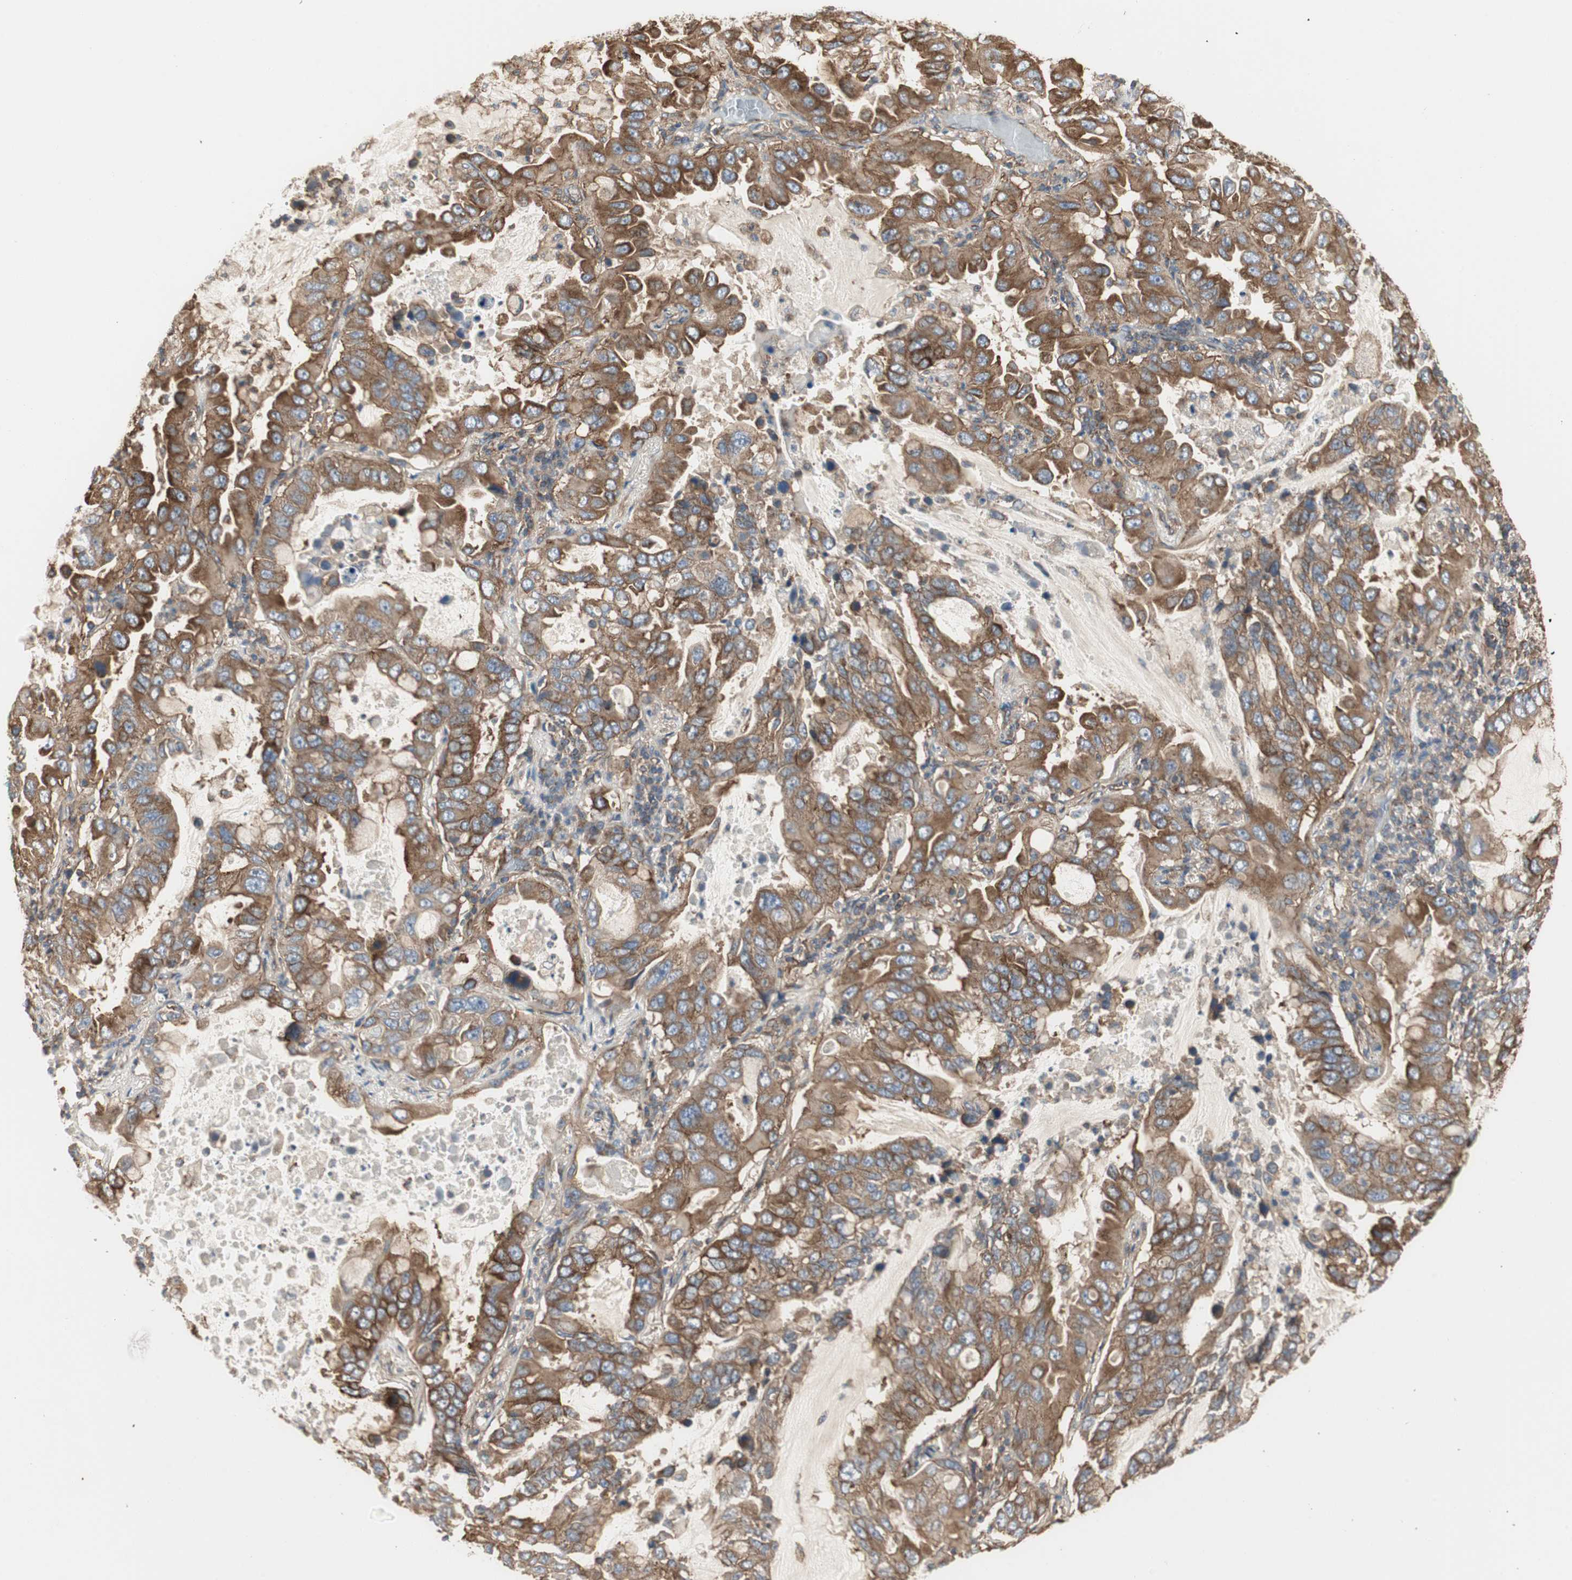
{"staining": {"intensity": "strong", "quantity": ">75%", "location": "cytoplasmic/membranous"}, "tissue": "lung cancer", "cell_type": "Tumor cells", "image_type": "cancer", "snomed": [{"axis": "morphology", "description": "Adenocarcinoma, NOS"}, {"axis": "topography", "description": "Lung"}], "caption": "Immunohistochemical staining of lung cancer demonstrates high levels of strong cytoplasmic/membranous protein staining in about >75% of tumor cells.", "gene": "H6PD", "patient": {"sex": "male", "age": 64}}